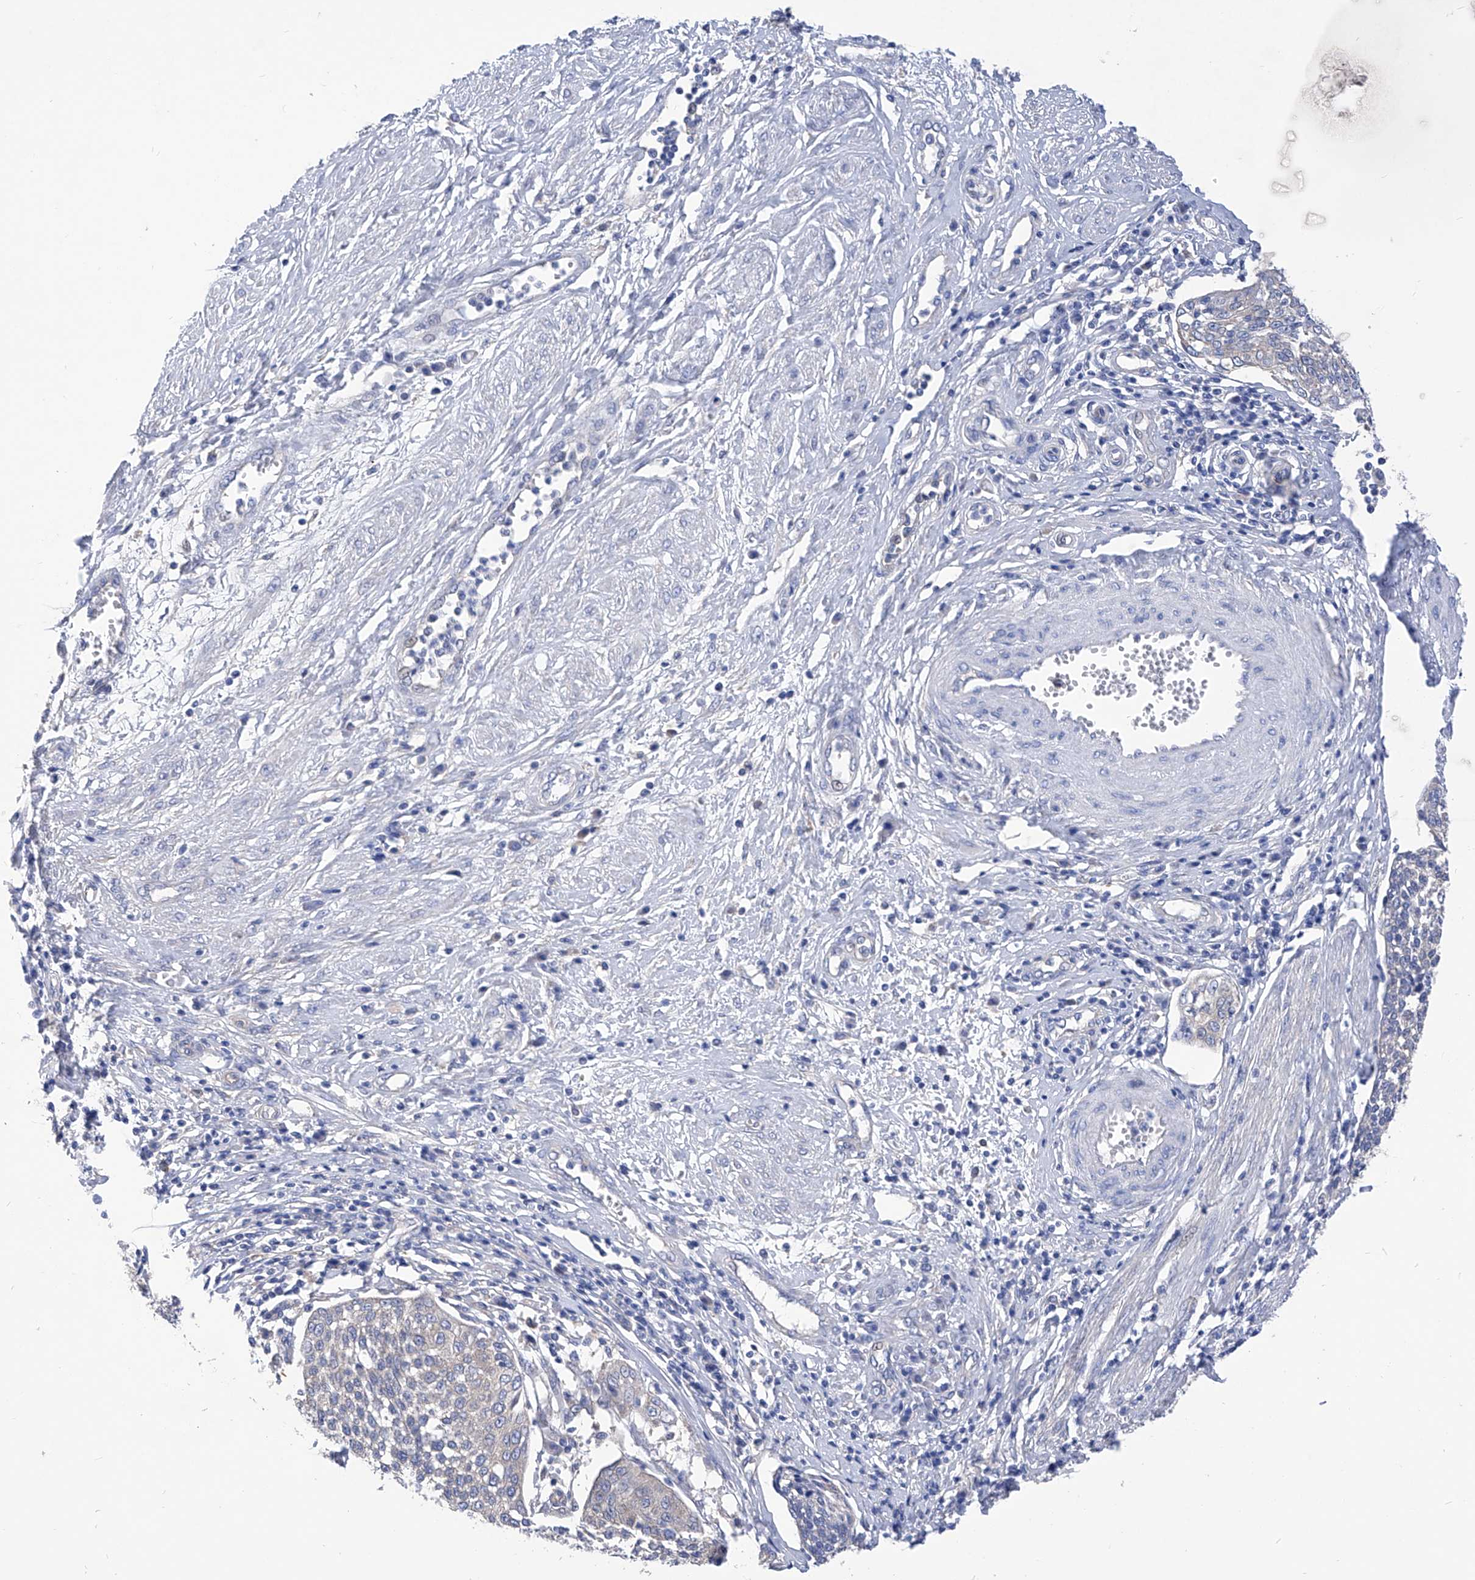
{"staining": {"intensity": "negative", "quantity": "none", "location": "none"}, "tissue": "cervical cancer", "cell_type": "Tumor cells", "image_type": "cancer", "snomed": [{"axis": "morphology", "description": "Squamous cell carcinoma, NOS"}, {"axis": "topography", "description": "Cervix"}], "caption": "Tumor cells are negative for protein expression in human cervical cancer (squamous cell carcinoma).", "gene": "XPNPEP1", "patient": {"sex": "female", "age": 34}}